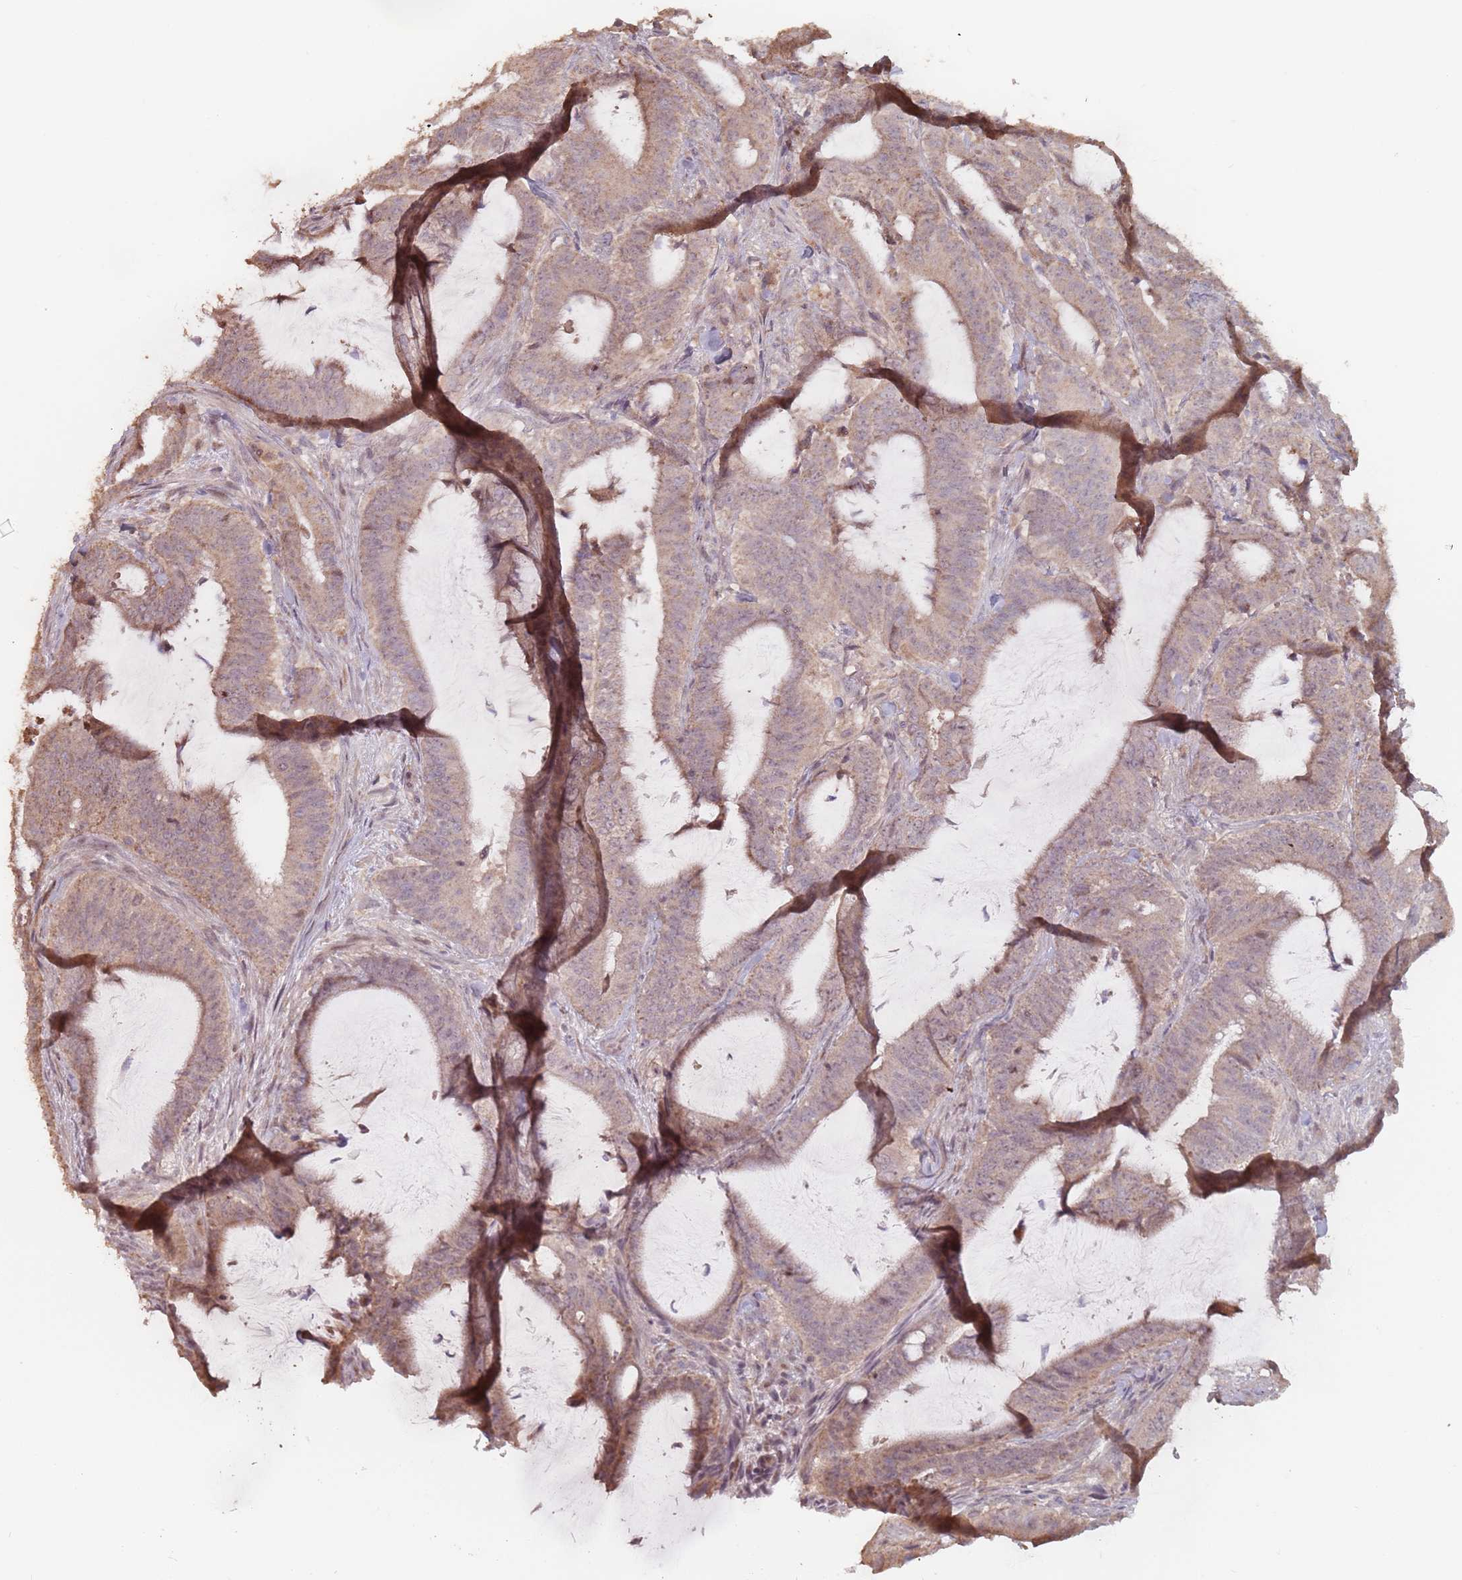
{"staining": {"intensity": "weak", "quantity": ">75%", "location": "cytoplasmic/membranous"}, "tissue": "colorectal cancer", "cell_type": "Tumor cells", "image_type": "cancer", "snomed": [{"axis": "morphology", "description": "Adenocarcinoma, NOS"}, {"axis": "topography", "description": "Colon"}], "caption": "Immunohistochemistry (DAB (3,3'-diaminobenzidine)) staining of human adenocarcinoma (colorectal) reveals weak cytoplasmic/membranous protein positivity in about >75% of tumor cells.", "gene": "VPS52", "patient": {"sex": "female", "age": 43}}